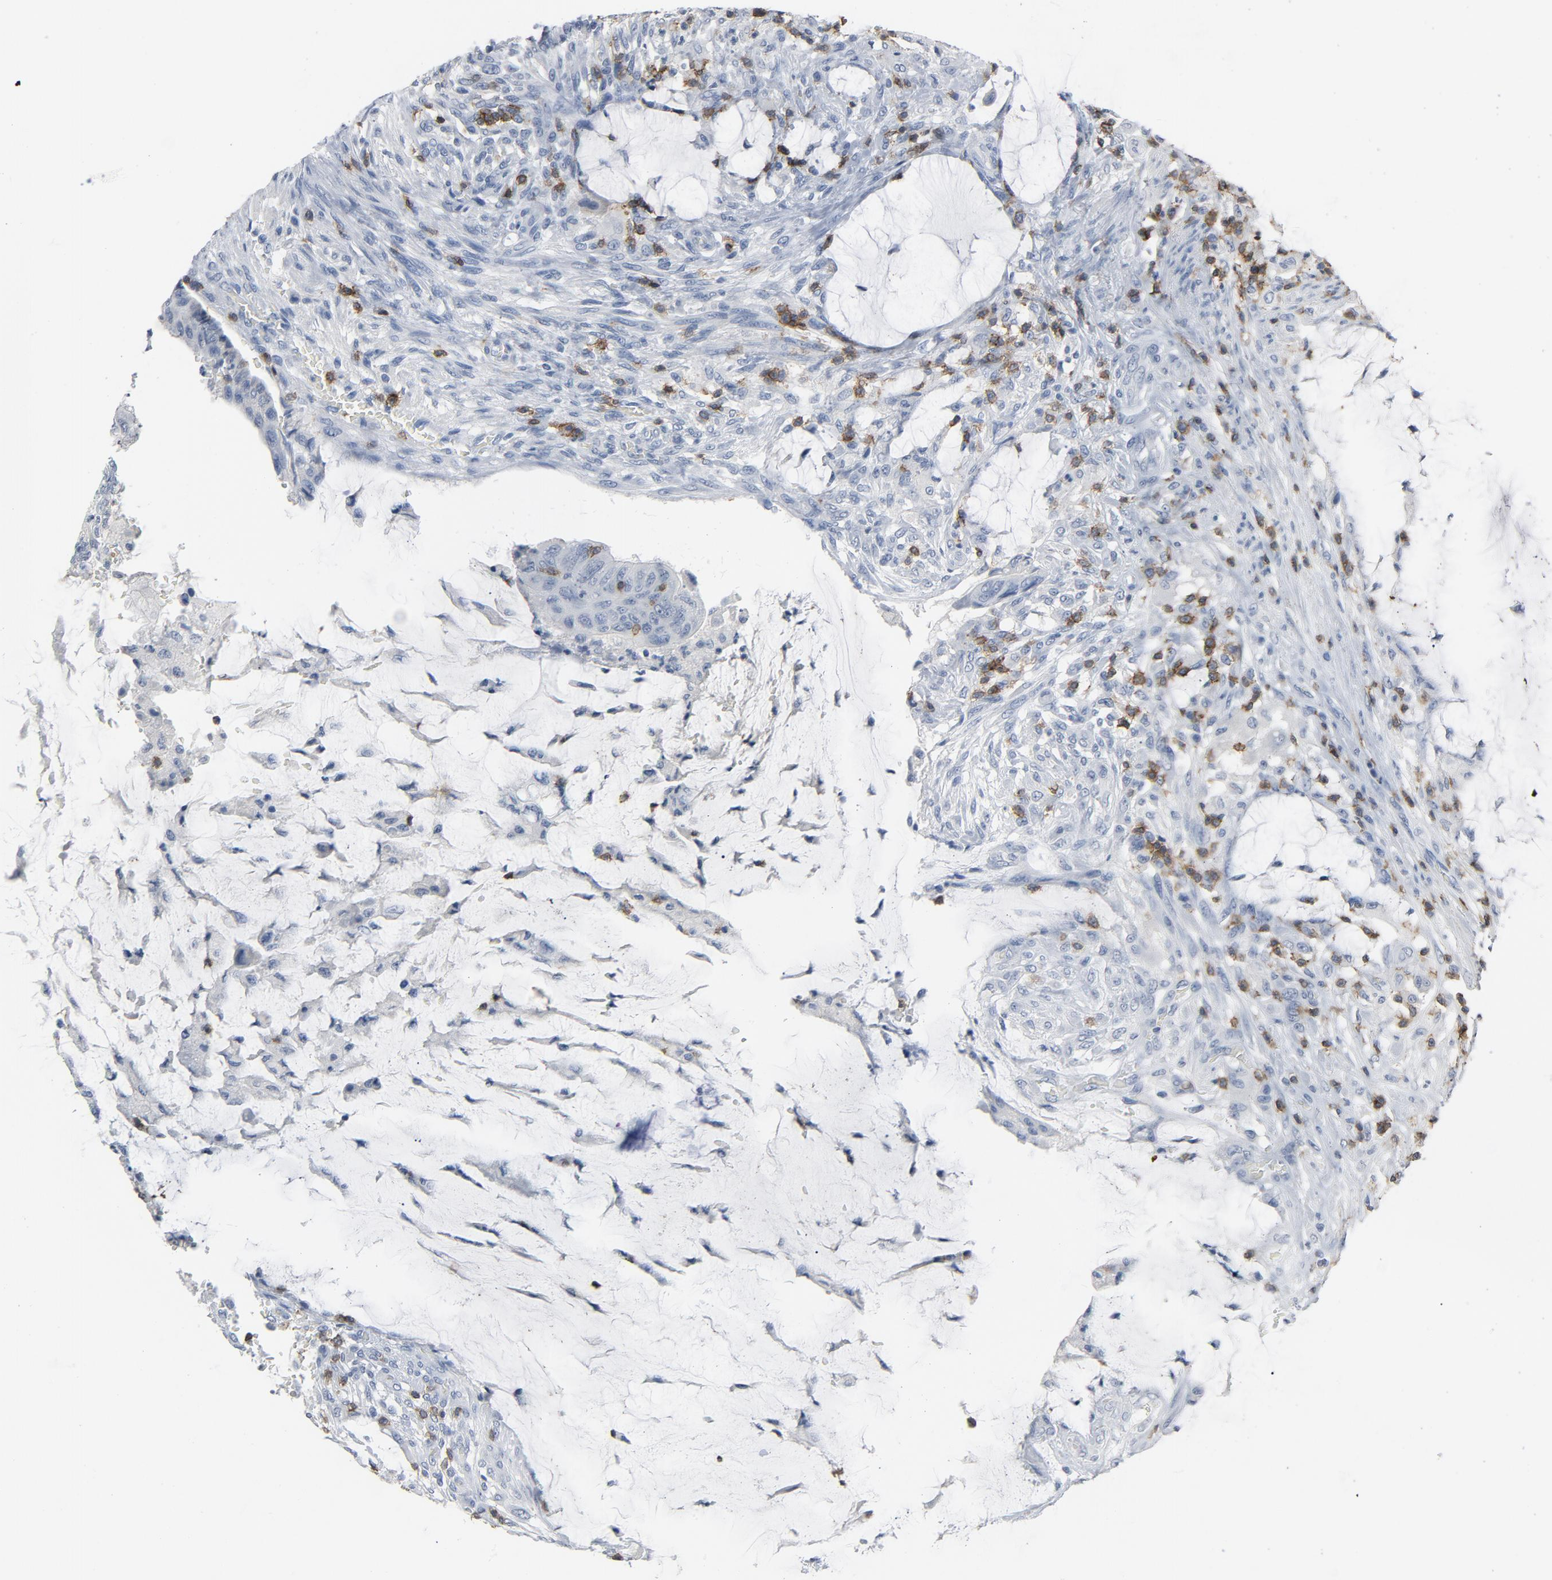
{"staining": {"intensity": "negative", "quantity": "none", "location": "none"}, "tissue": "colorectal cancer", "cell_type": "Tumor cells", "image_type": "cancer", "snomed": [{"axis": "morphology", "description": "Normal tissue, NOS"}, {"axis": "morphology", "description": "Adenocarcinoma, NOS"}, {"axis": "topography", "description": "Rectum"}], "caption": "There is no significant positivity in tumor cells of colorectal cancer.", "gene": "LCK", "patient": {"sex": "male", "age": 92}}